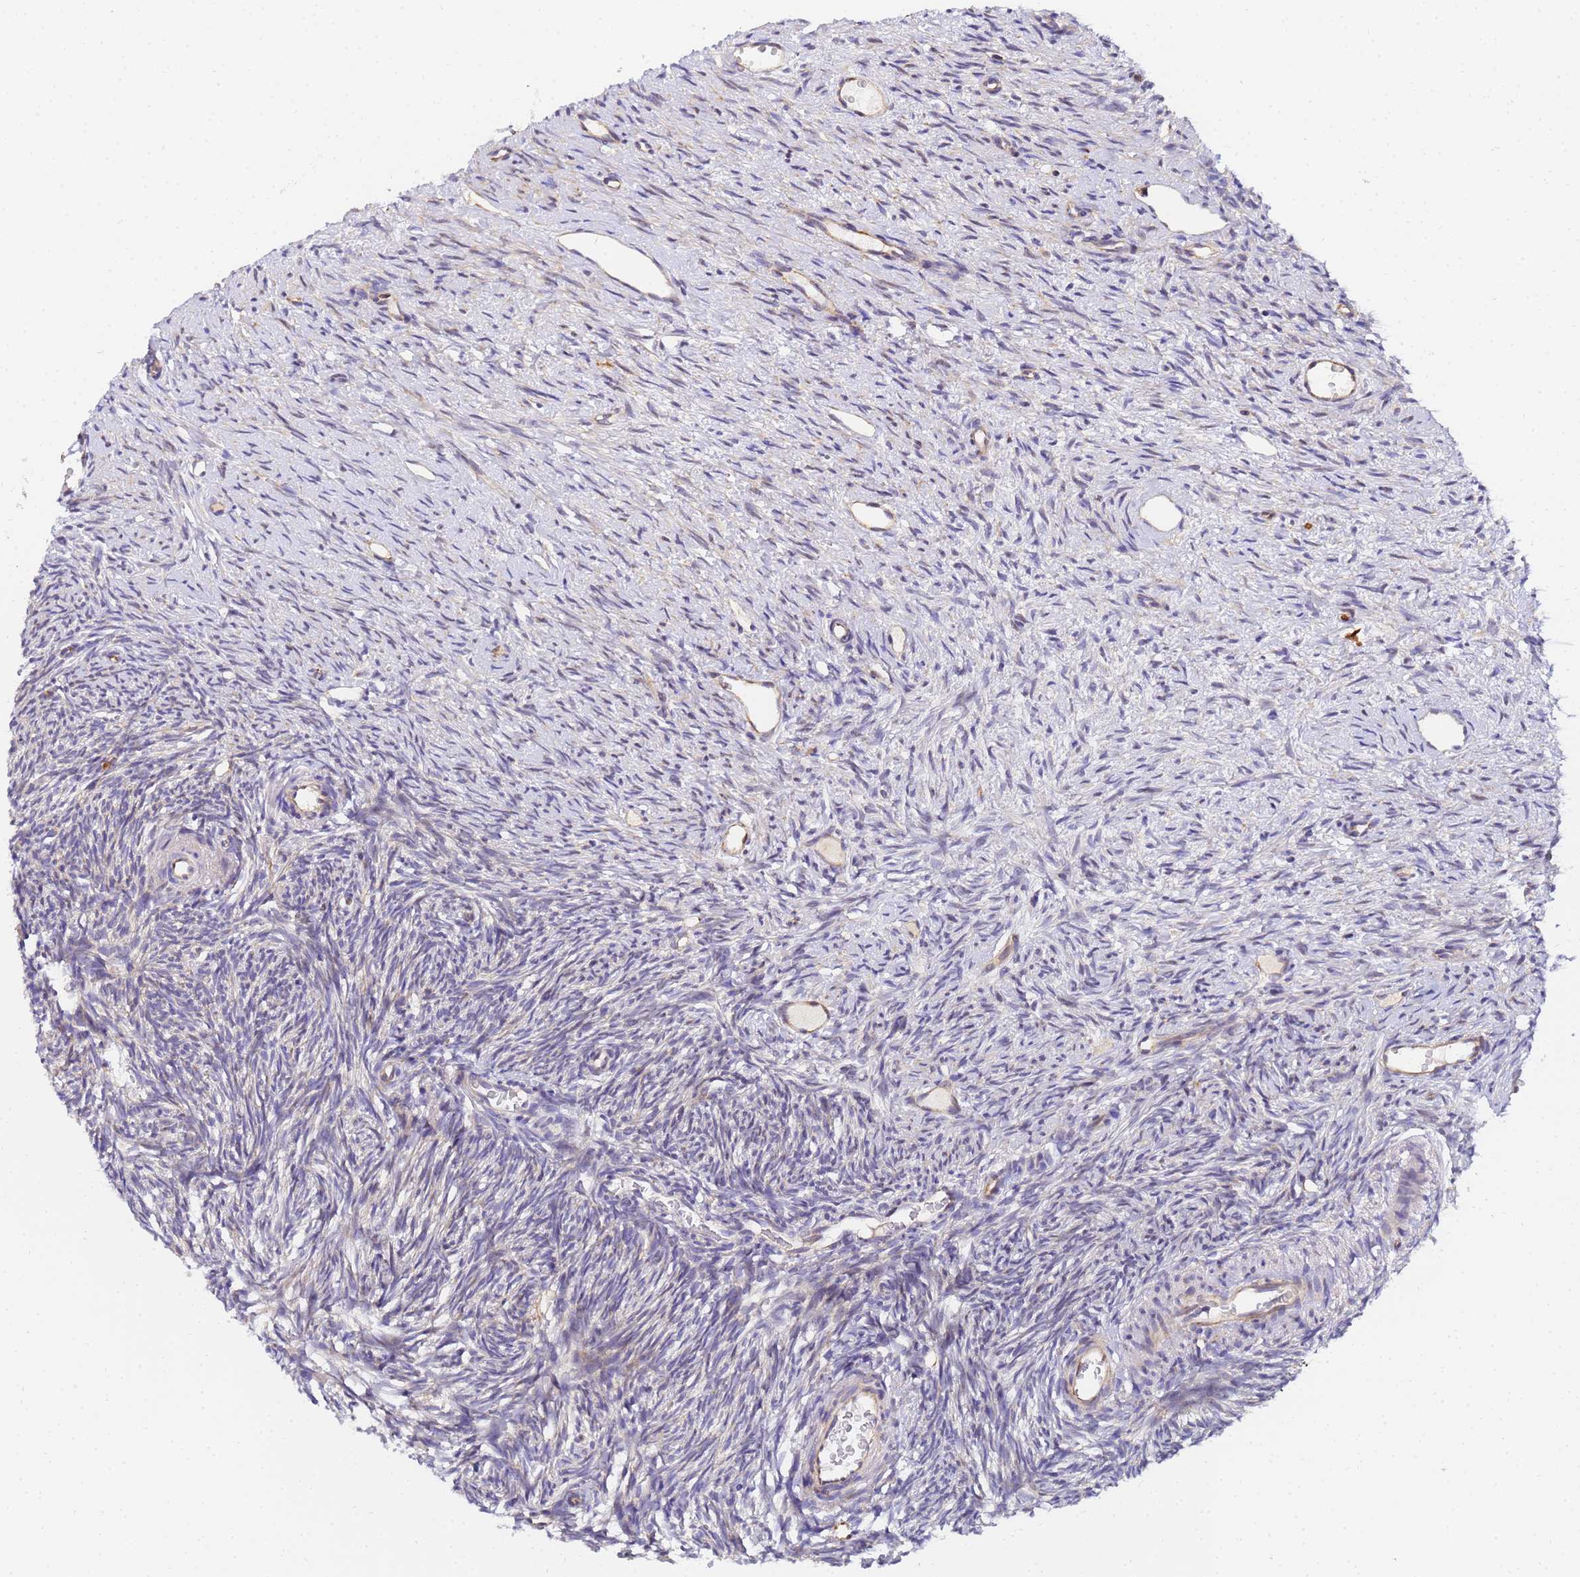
{"staining": {"intensity": "negative", "quantity": "none", "location": "none"}, "tissue": "ovary", "cell_type": "Ovarian stroma cells", "image_type": "normal", "snomed": [{"axis": "morphology", "description": "Normal tissue, NOS"}, {"axis": "topography", "description": "Ovary"}], "caption": "IHC histopathology image of benign ovary stained for a protein (brown), which displays no expression in ovarian stroma cells.", "gene": "POM121C", "patient": {"sex": "female", "age": 51}}